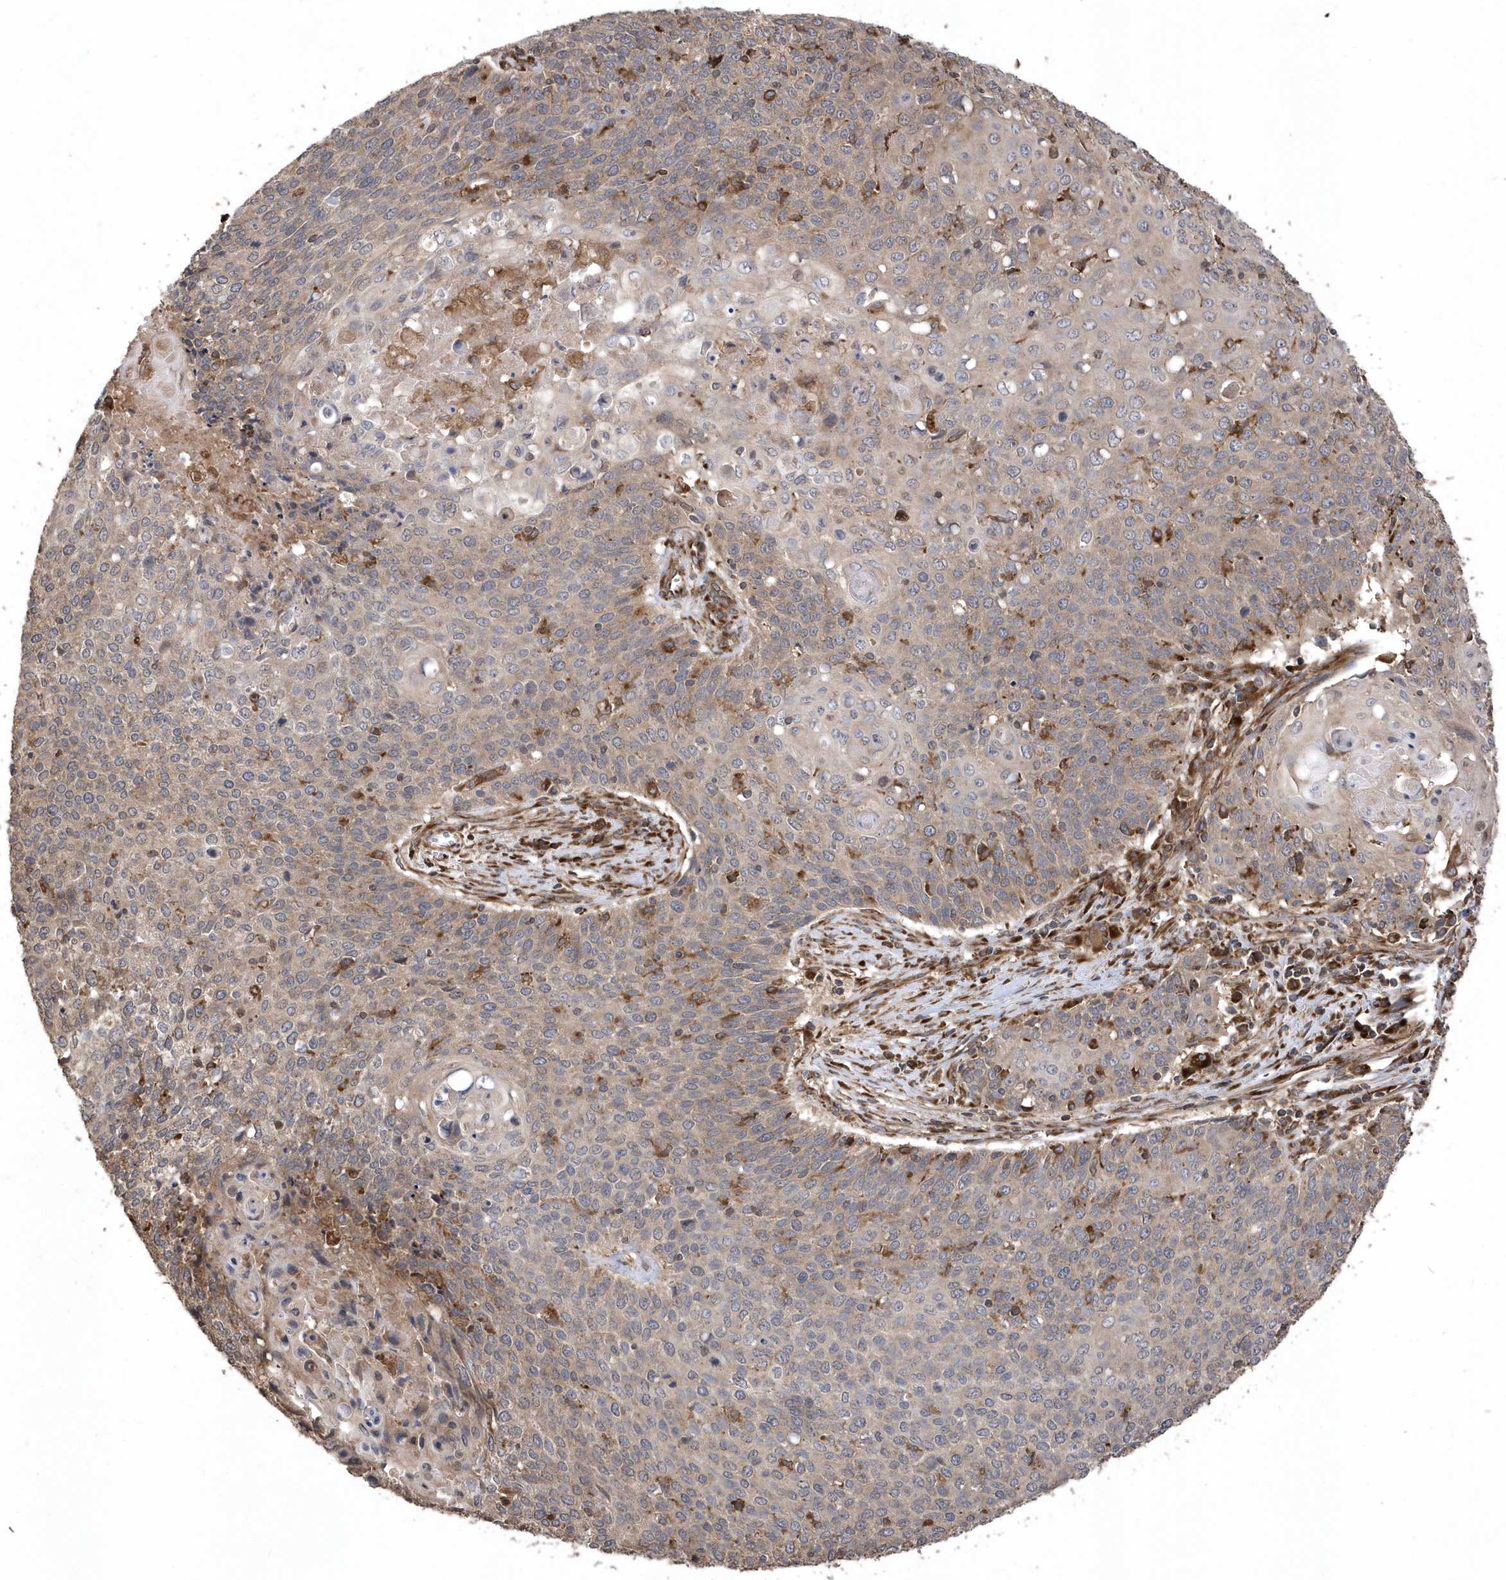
{"staining": {"intensity": "weak", "quantity": "<25%", "location": "cytoplasmic/membranous"}, "tissue": "cervical cancer", "cell_type": "Tumor cells", "image_type": "cancer", "snomed": [{"axis": "morphology", "description": "Squamous cell carcinoma, NOS"}, {"axis": "topography", "description": "Cervix"}], "caption": "The immunohistochemistry (IHC) histopathology image has no significant expression in tumor cells of squamous cell carcinoma (cervical) tissue.", "gene": "WASHC5", "patient": {"sex": "female", "age": 39}}